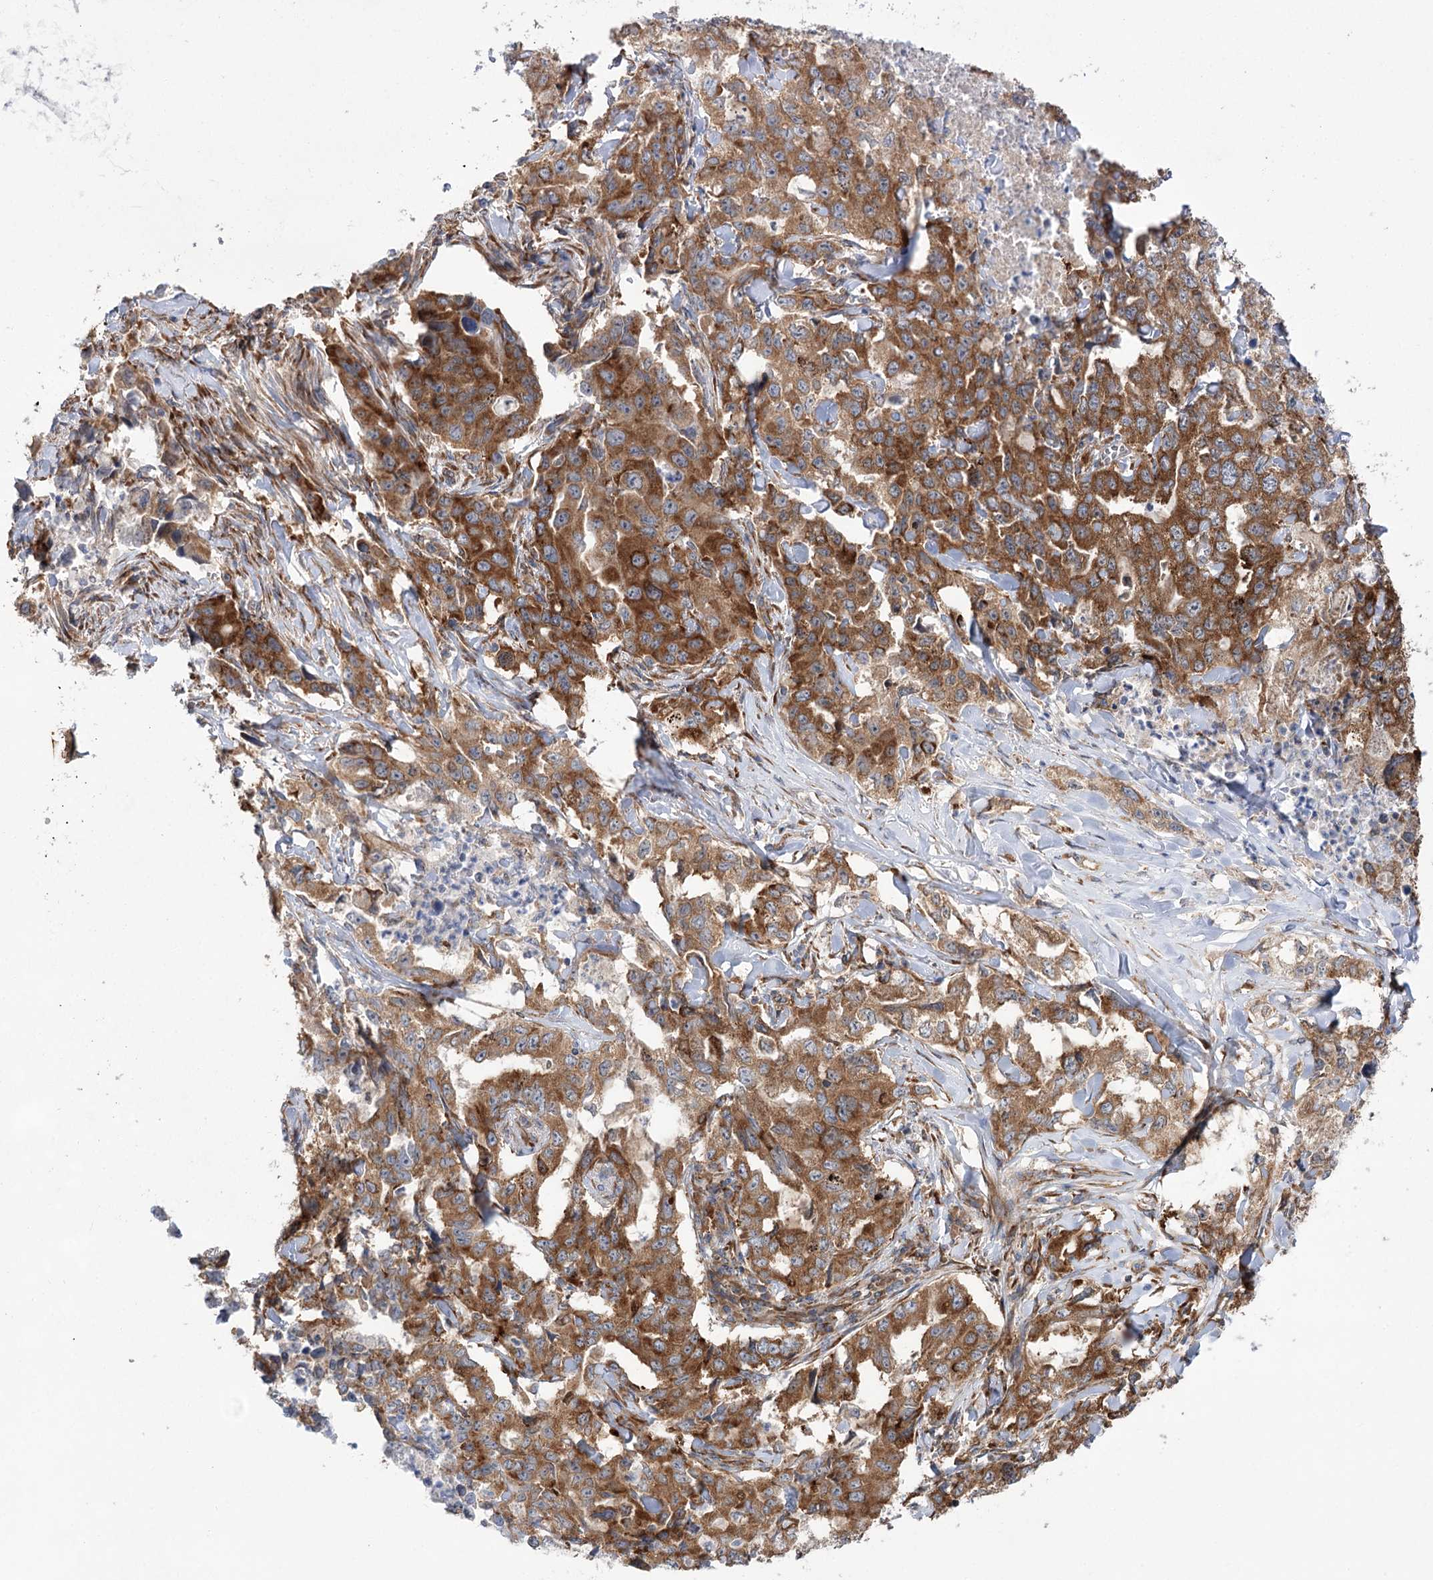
{"staining": {"intensity": "moderate", "quantity": ">75%", "location": "cytoplasmic/membranous"}, "tissue": "lung cancer", "cell_type": "Tumor cells", "image_type": "cancer", "snomed": [{"axis": "morphology", "description": "Adenocarcinoma, NOS"}, {"axis": "topography", "description": "Lung"}], "caption": "Tumor cells show medium levels of moderate cytoplasmic/membranous staining in about >75% of cells in lung cancer (adenocarcinoma).", "gene": "VWA2", "patient": {"sex": "female", "age": 51}}